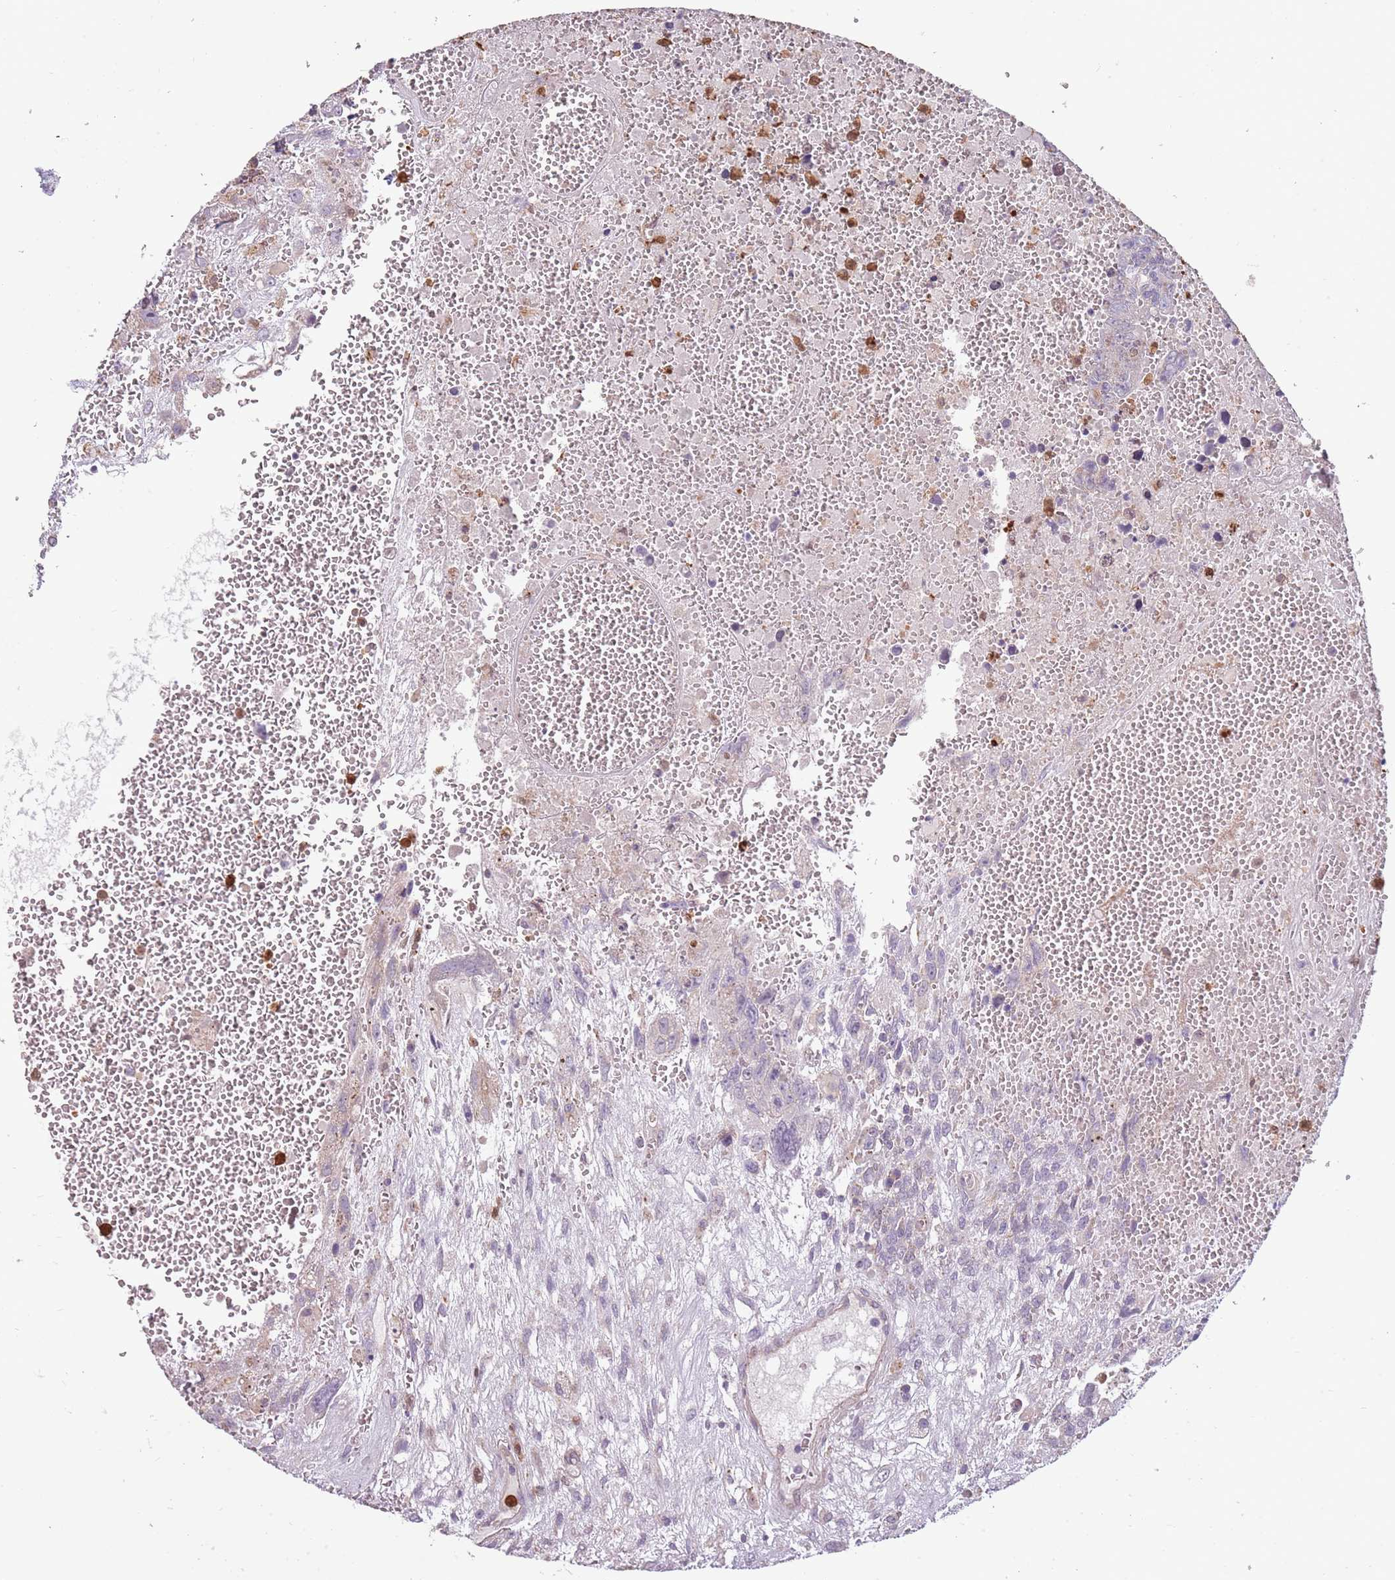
{"staining": {"intensity": "negative", "quantity": "none", "location": "none"}, "tissue": "testis cancer", "cell_type": "Tumor cells", "image_type": "cancer", "snomed": [{"axis": "morphology", "description": "Carcinoma, Embryonal, NOS"}, {"axis": "topography", "description": "Testis"}], "caption": "Tumor cells show no significant staining in testis cancer (embryonal carcinoma).", "gene": "SPAG4", "patient": {"sex": "male", "age": 28}}